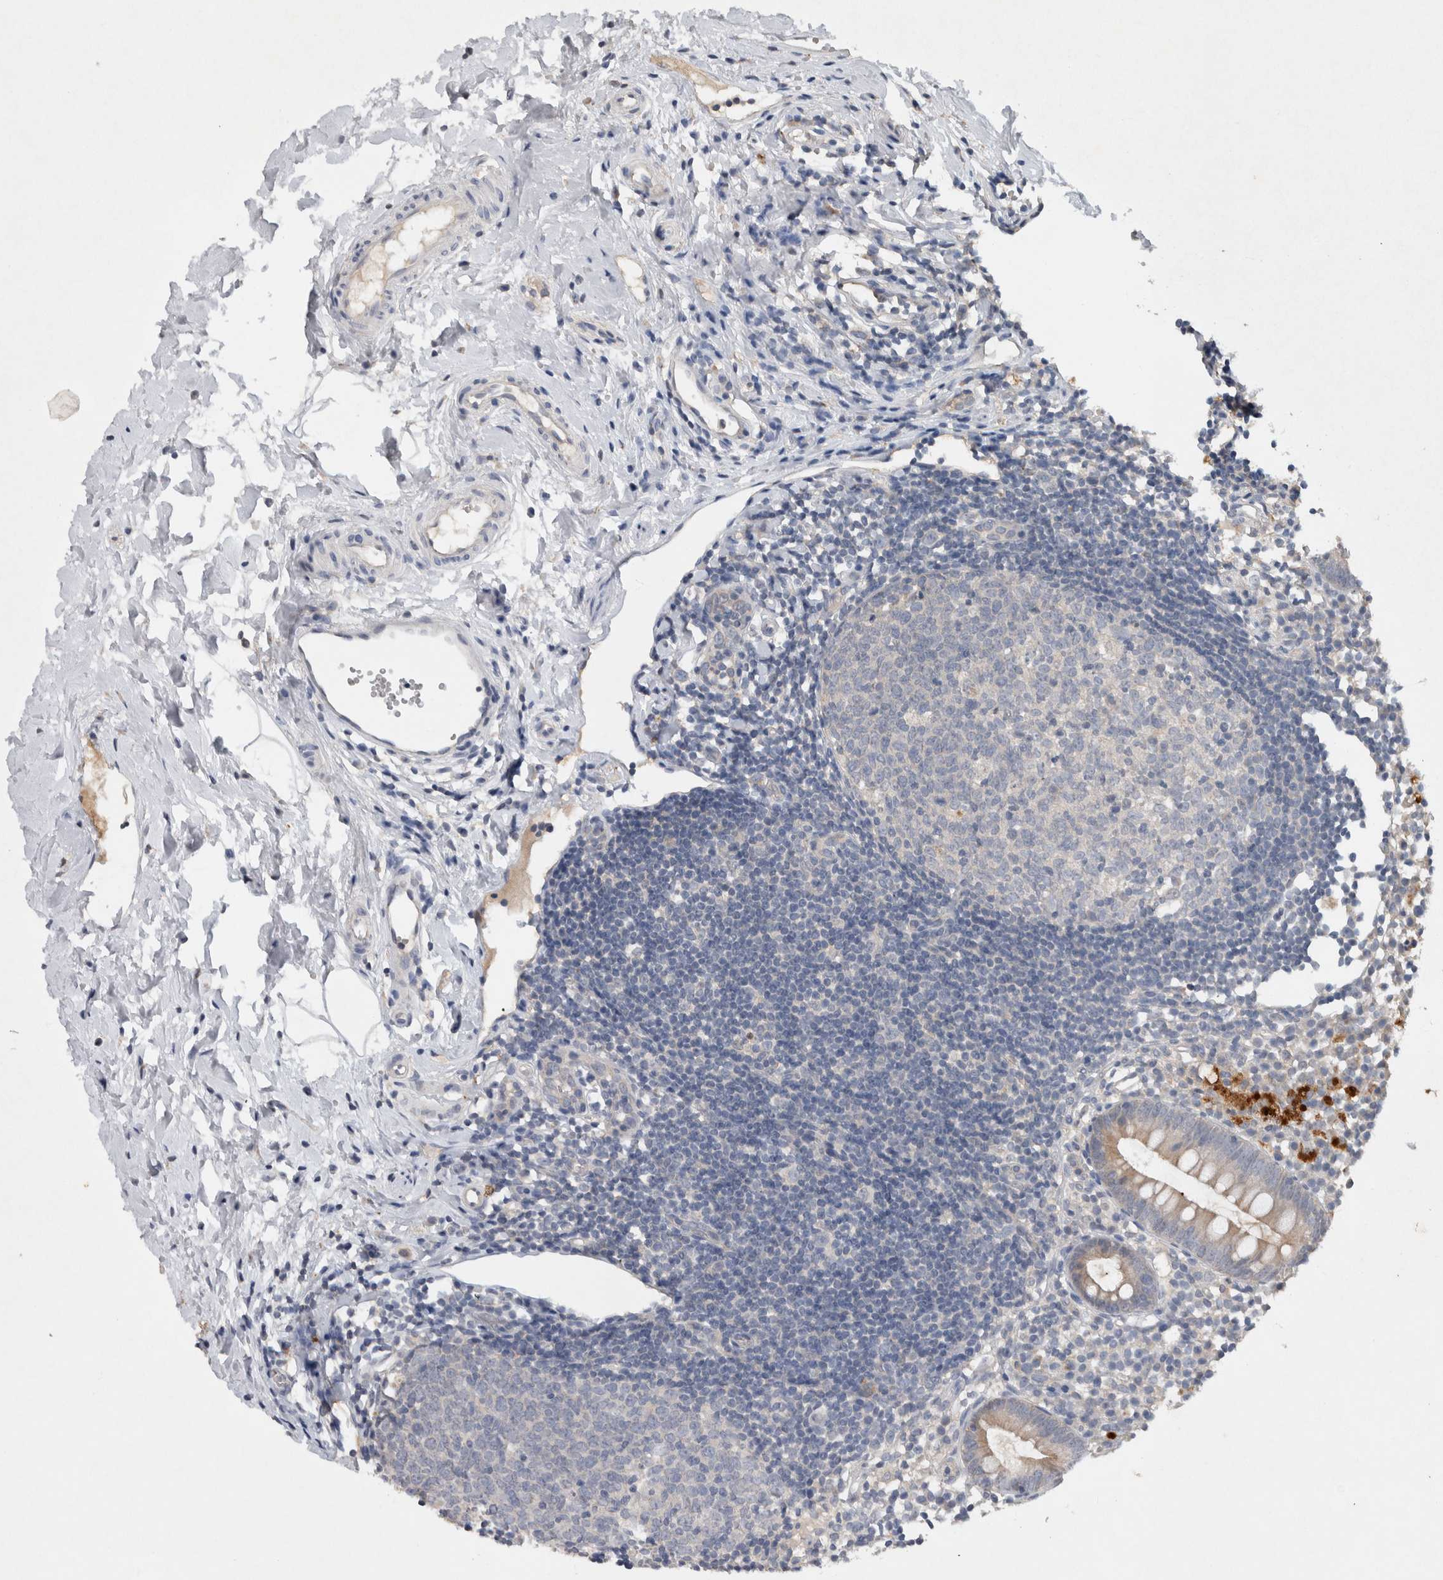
{"staining": {"intensity": "moderate", "quantity": "25%-75%", "location": "cytoplasmic/membranous"}, "tissue": "appendix", "cell_type": "Glandular cells", "image_type": "normal", "snomed": [{"axis": "morphology", "description": "Normal tissue, NOS"}, {"axis": "topography", "description": "Appendix"}], "caption": "The histopathology image shows staining of unremarkable appendix, revealing moderate cytoplasmic/membranous protein expression (brown color) within glandular cells.", "gene": "HEXD", "patient": {"sex": "female", "age": 20}}